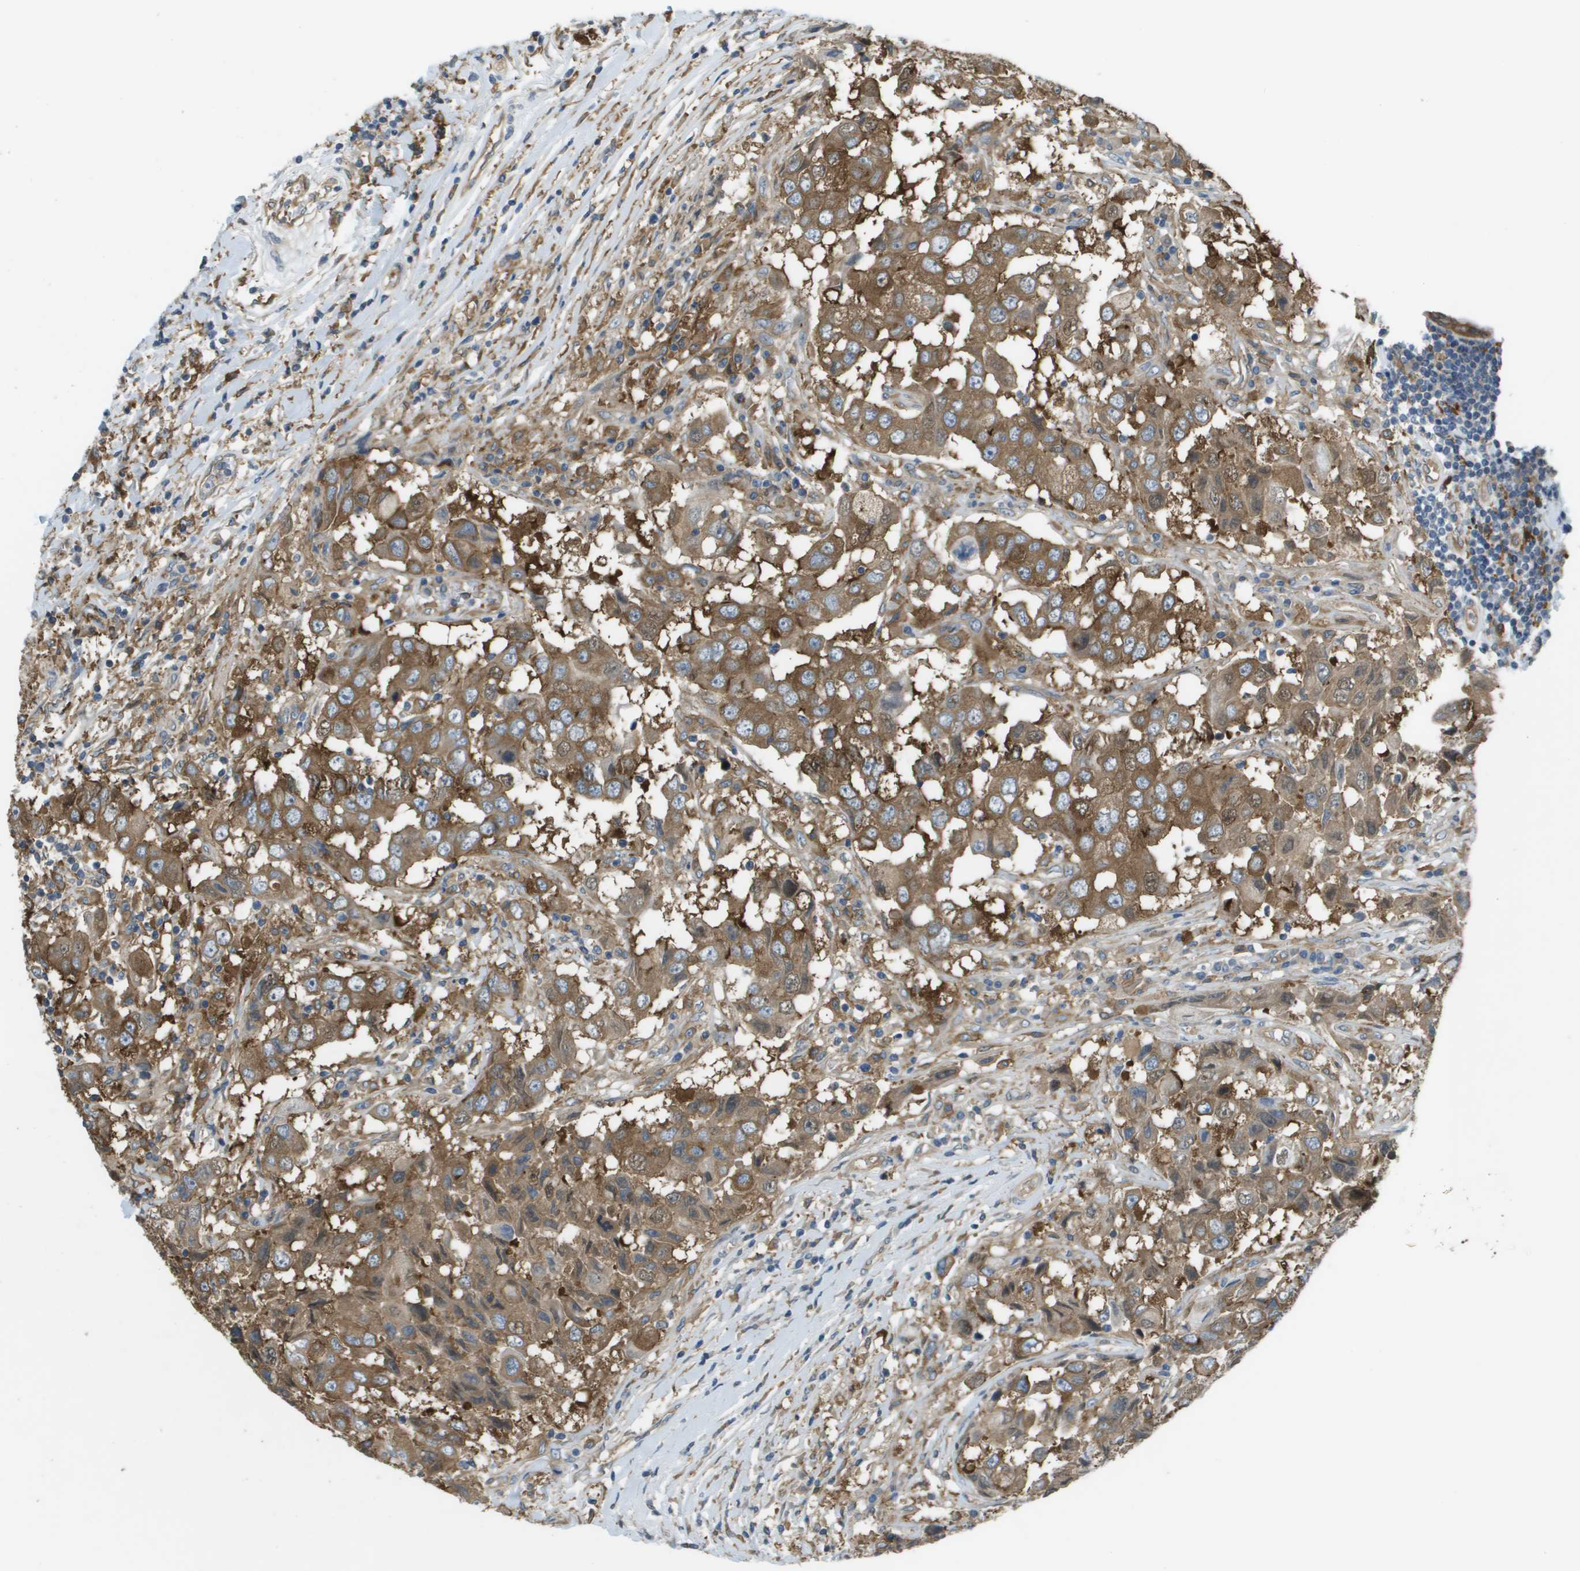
{"staining": {"intensity": "moderate", "quantity": ">75%", "location": "cytoplasmic/membranous"}, "tissue": "breast cancer", "cell_type": "Tumor cells", "image_type": "cancer", "snomed": [{"axis": "morphology", "description": "Duct carcinoma"}, {"axis": "topography", "description": "Breast"}], "caption": "Tumor cells reveal medium levels of moderate cytoplasmic/membranous positivity in about >75% of cells in breast cancer (infiltrating ductal carcinoma).", "gene": "CORO1B", "patient": {"sex": "female", "age": 27}}